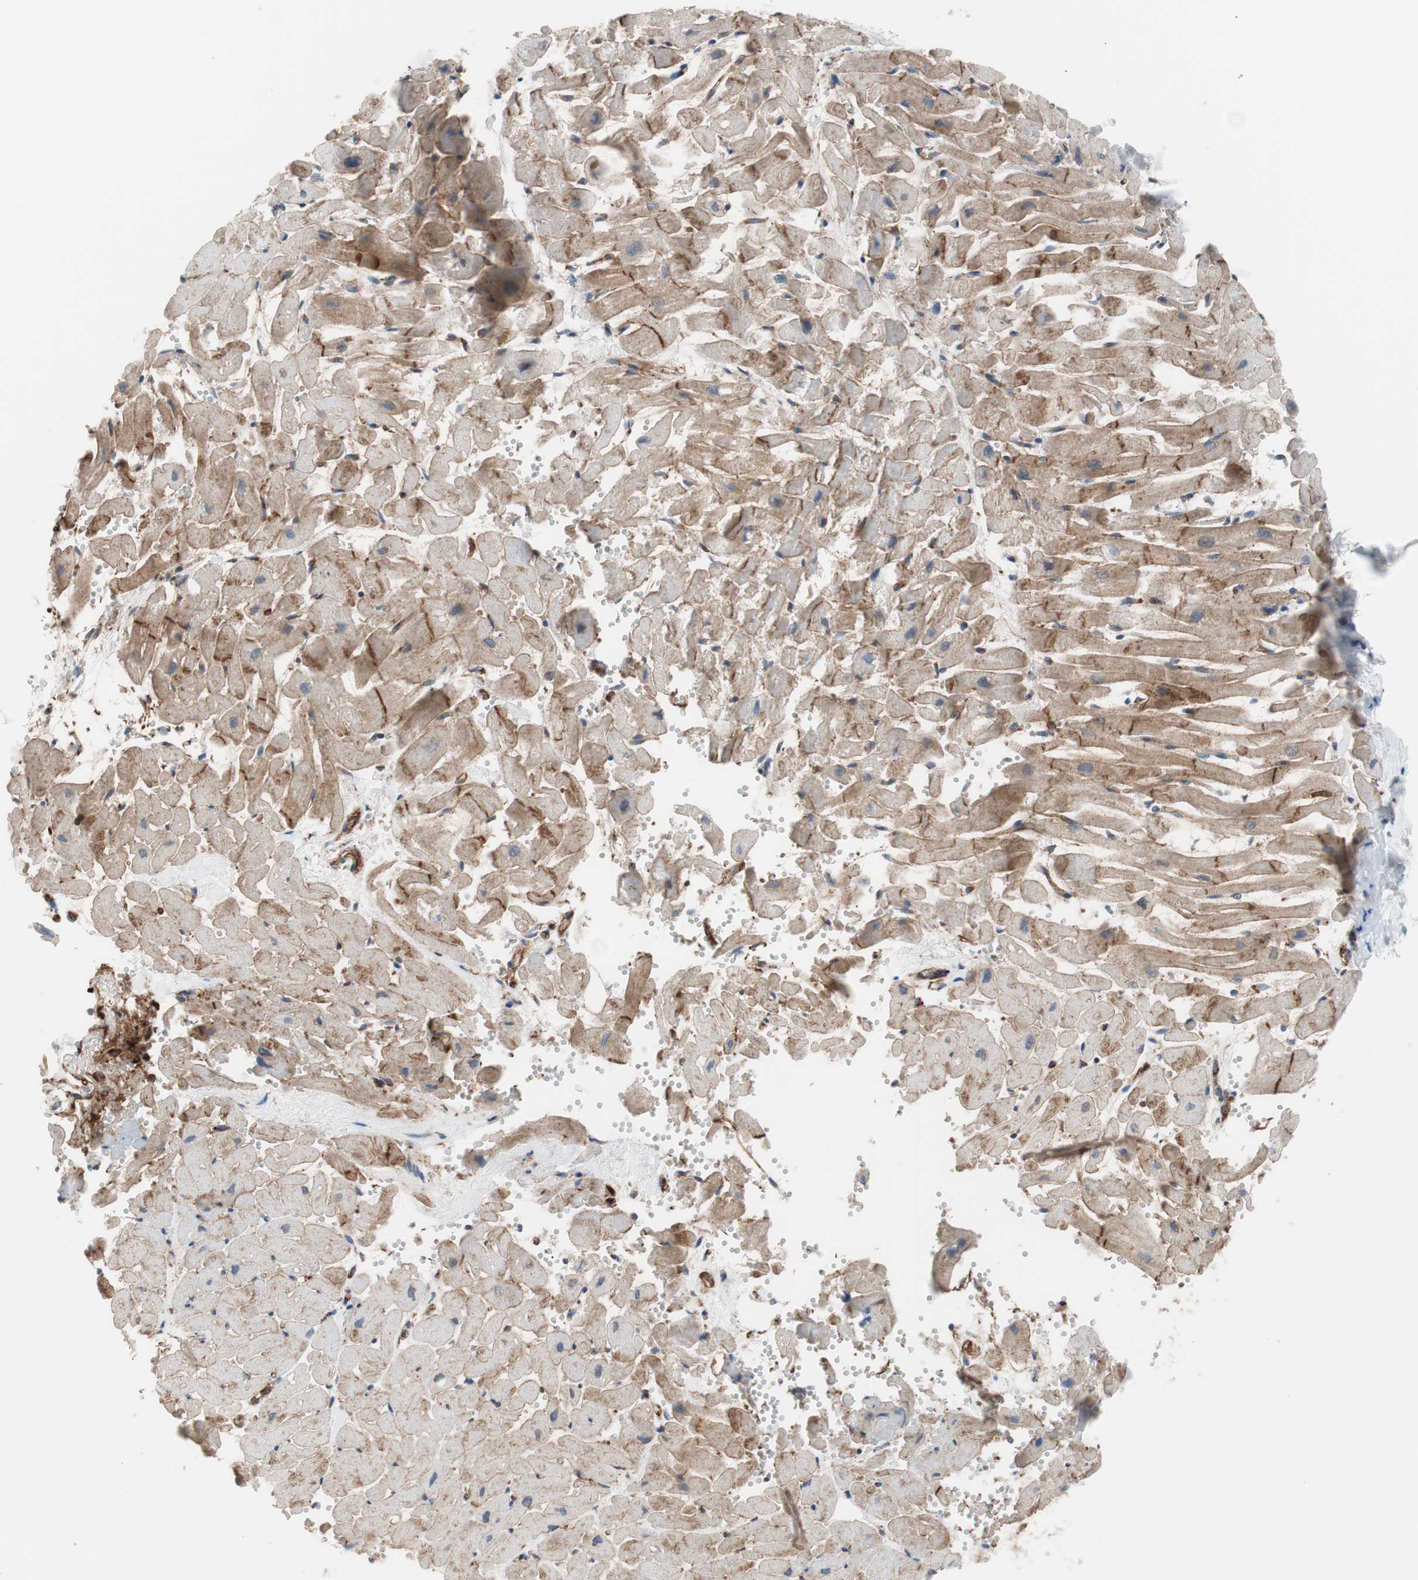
{"staining": {"intensity": "weak", "quantity": ">75%", "location": "cytoplasmic/membranous"}, "tissue": "heart muscle", "cell_type": "Cardiomyocytes", "image_type": "normal", "snomed": [{"axis": "morphology", "description": "Normal tissue, NOS"}, {"axis": "topography", "description": "Heart"}], "caption": "Immunohistochemistry (IHC) image of normal heart muscle: heart muscle stained using immunohistochemistry shows low levels of weak protein expression localized specifically in the cytoplasmic/membranous of cardiomyocytes, appearing as a cytoplasmic/membranous brown color.", "gene": "FLOT2", "patient": {"sex": "female", "age": 19}}